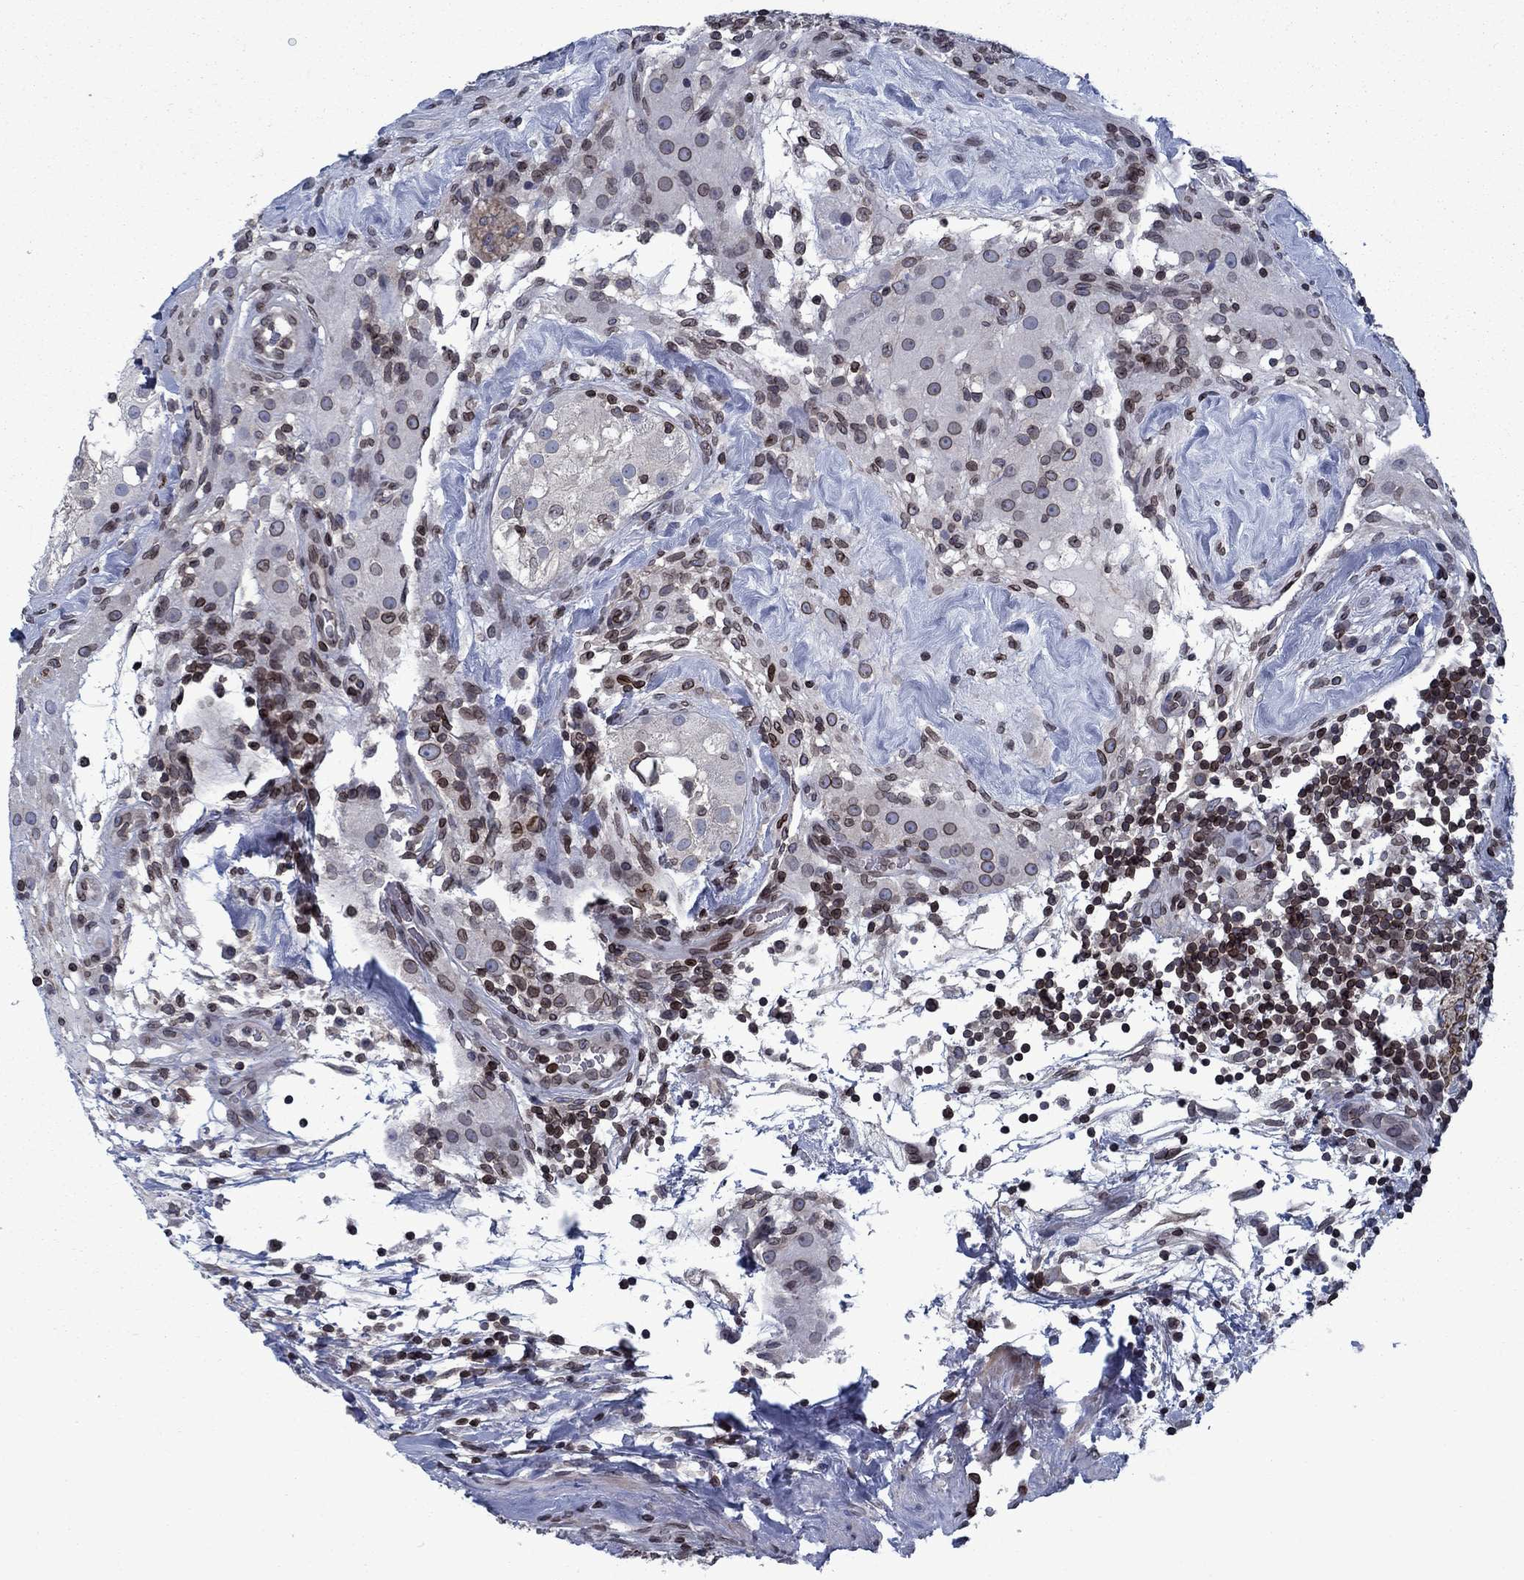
{"staining": {"intensity": "strong", "quantity": "25%-75%", "location": "cytoplasmic/membranous,nuclear"}, "tissue": "testis cancer", "cell_type": "Tumor cells", "image_type": "cancer", "snomed": [{"axis": "morphology", "description": "Seminoma, NOS"}, {"axis": "topography", "description": "Testis"}], "caption": "There is high levels of strong cytoplasmic/membranous and nuclear staining in tumor cells of testis cancer, as demonstrated by immunohistochemical staining (brown color).", "gene": "SLA", "patient": {"sex": "male", "age": 34}}